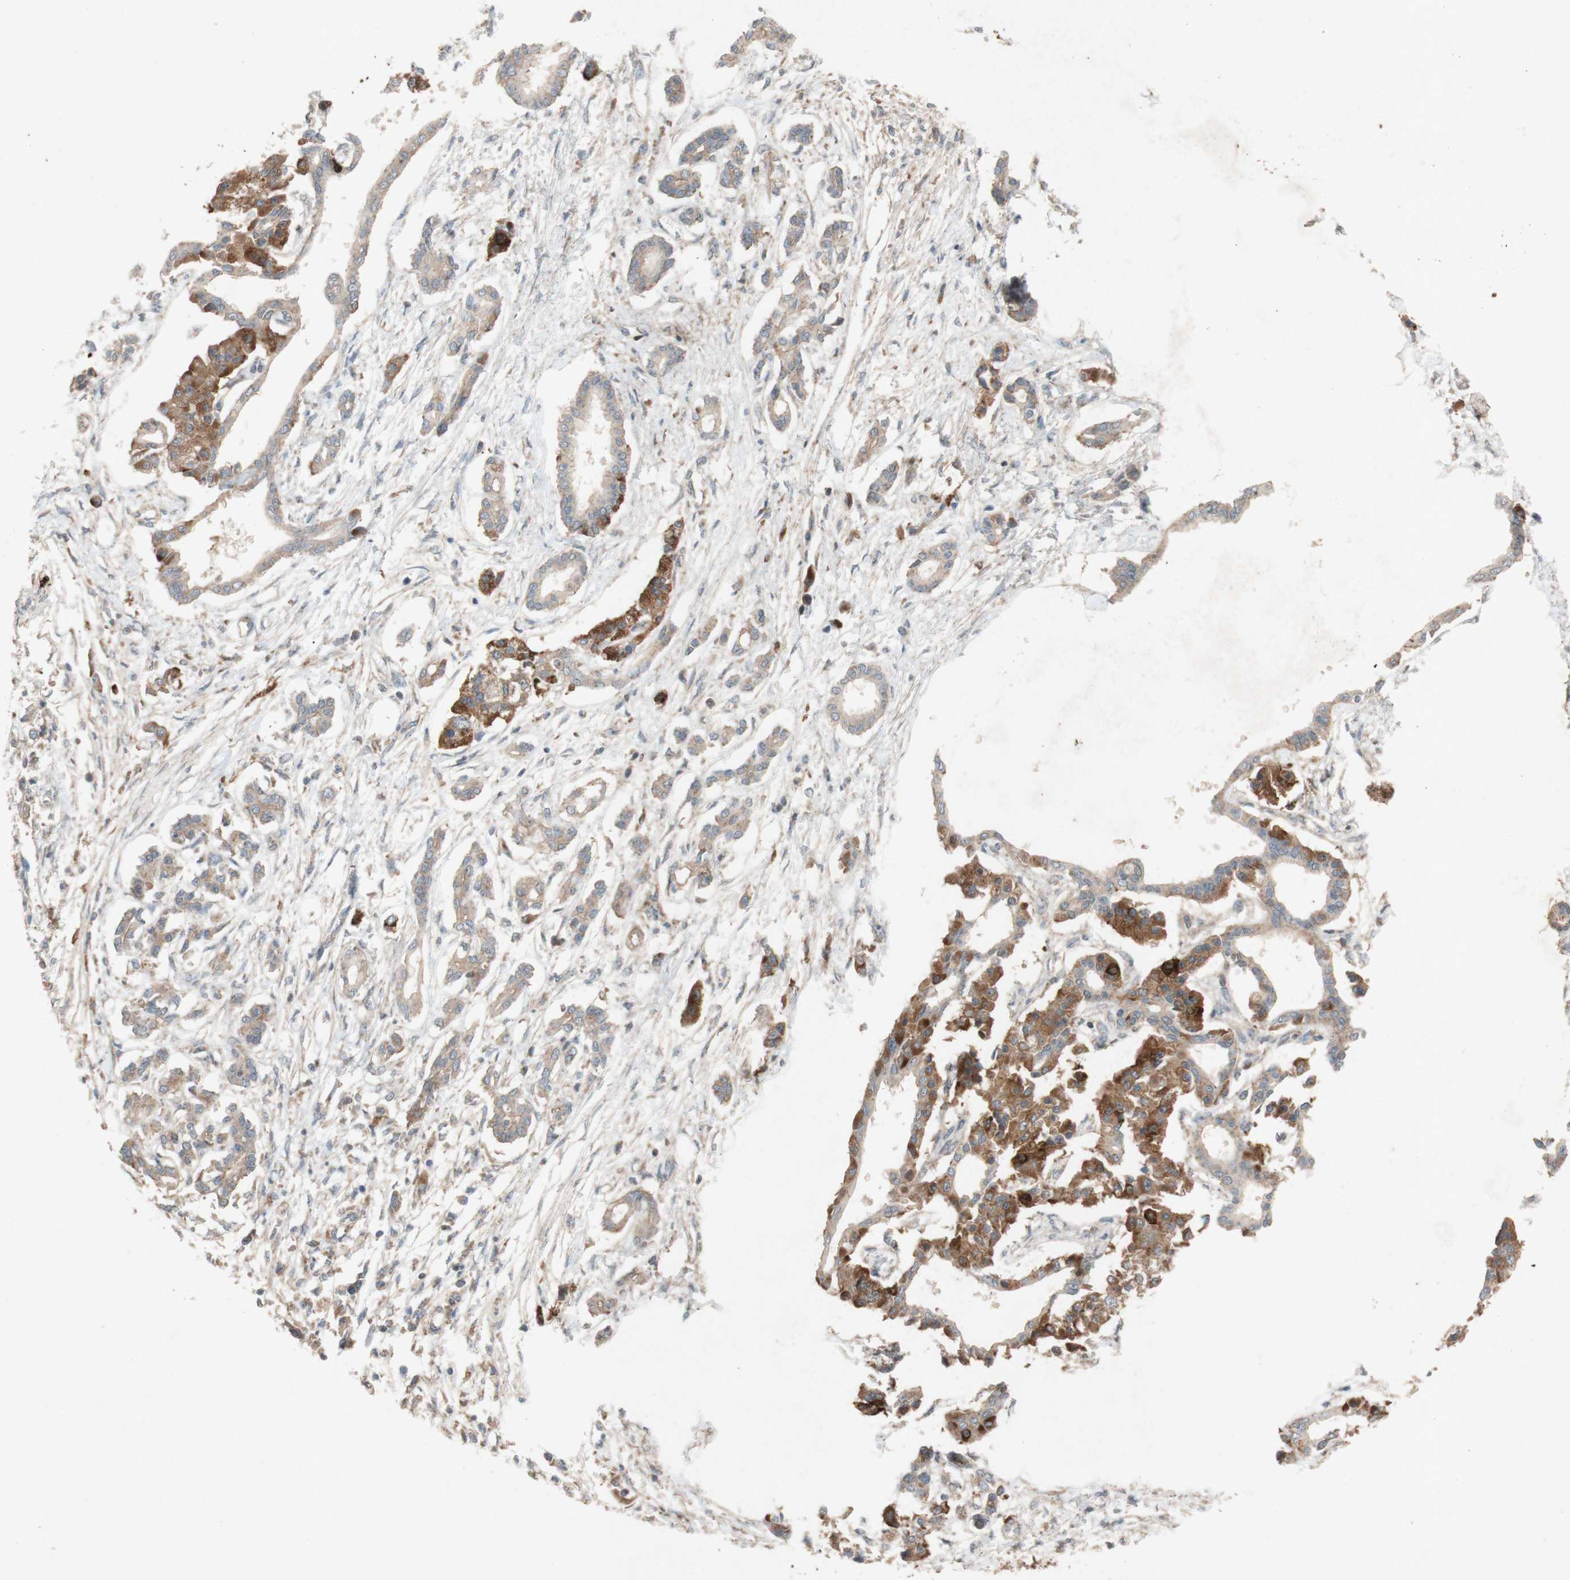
{"staining": {"intensity": "moderate", "quantity": ">75%", "location": "cytoplasmic/membranous"}, "tissue": "pancreatic cancer", "cell_type": "Tumor cells", "image_type": "cancer", "snomed": [{"axis": "morphology", "description": "Adenocarcinoma, NOS"}, {"axis": "topography", "description": "Pancreas"}], "caption": "Immunohistochemistry (IHC) (DAB) staining of human pancreatic cancer demonstrates moderate cytoplasmic/membranous protein expression in approximately >75% of tumor cells.", "gene": "ATP6V1F", "patient": {"sex": "male", "age": 56}}